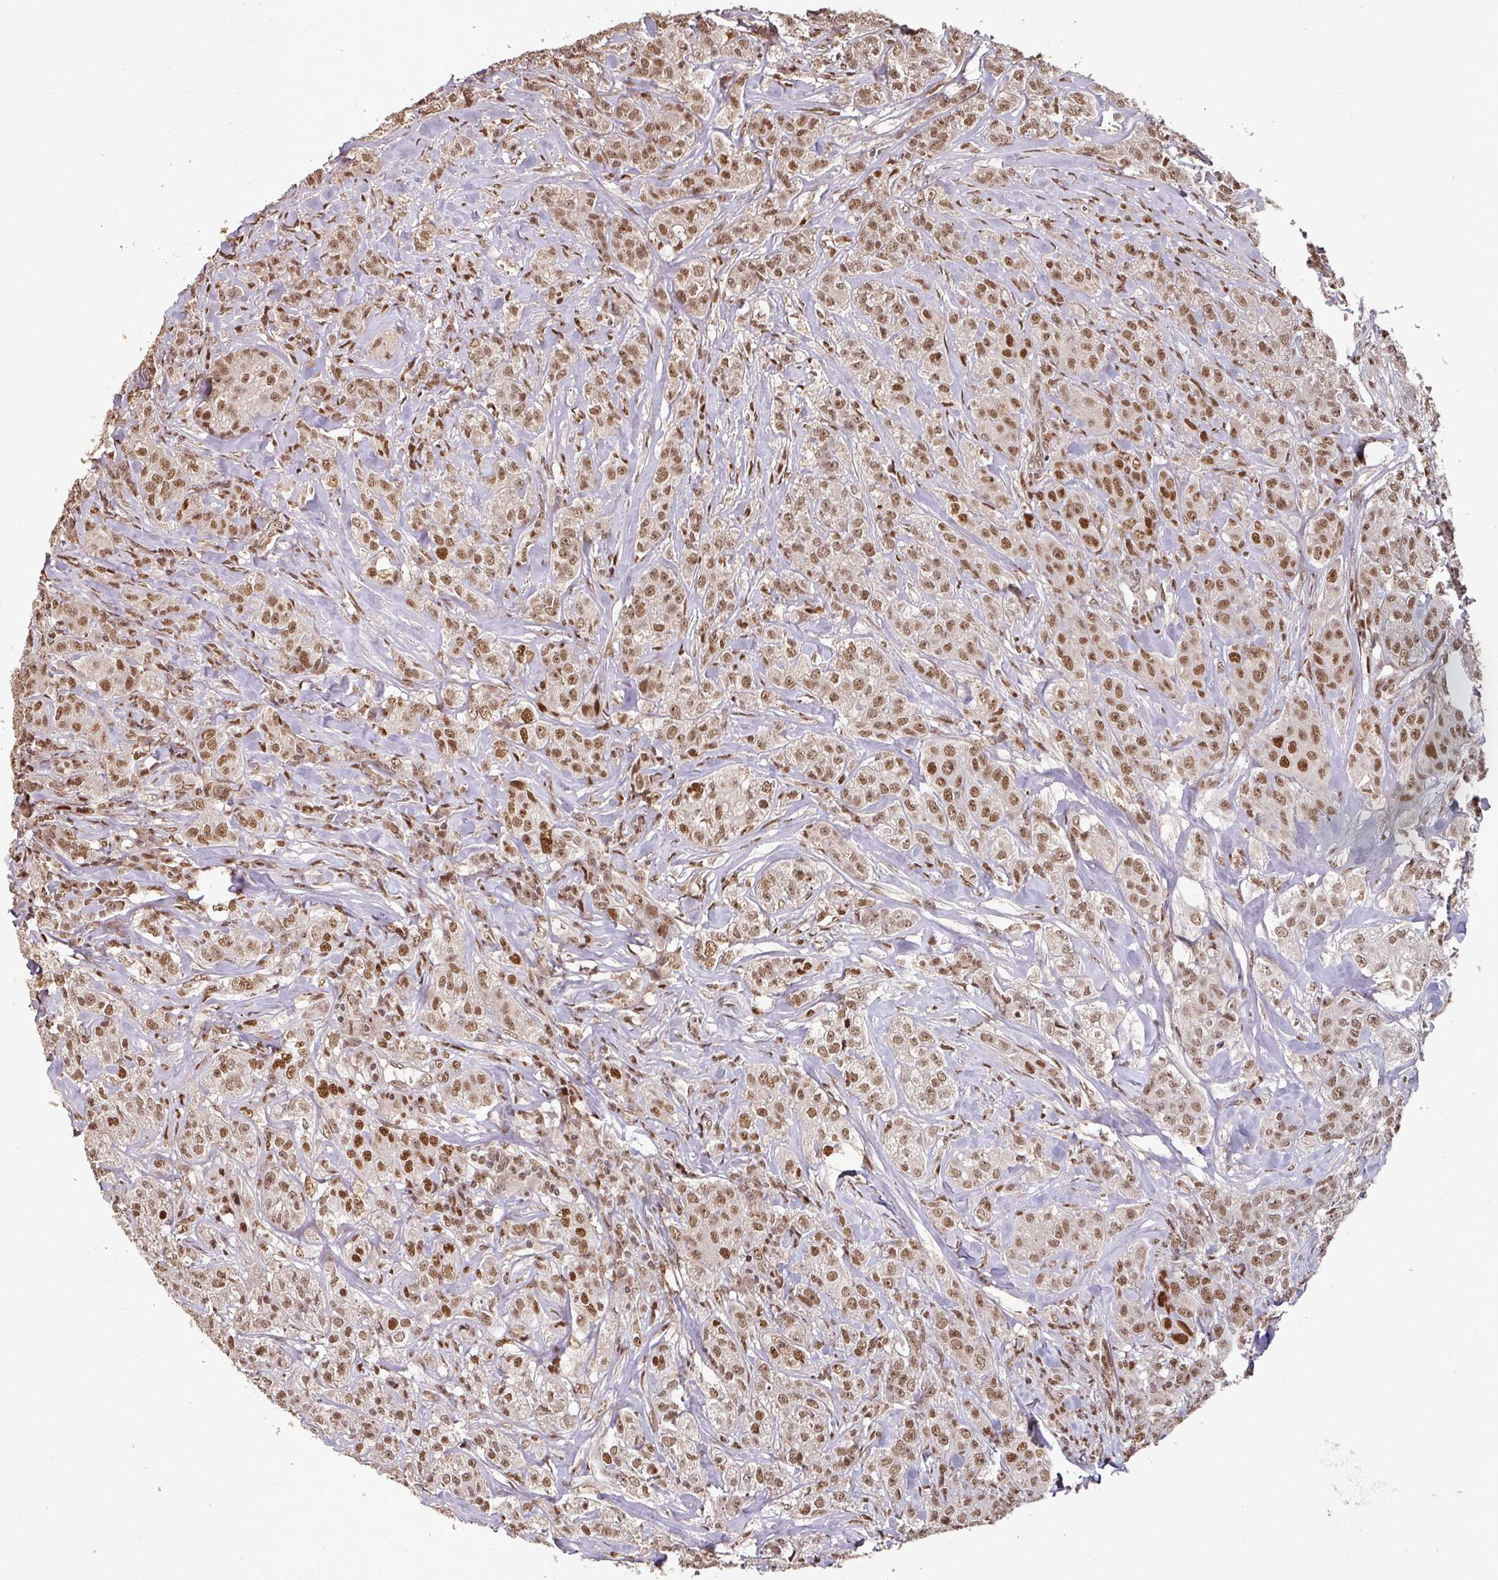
{"staining": {"intensity": "strong", "quantity": ">75%", "location": "nuclear"}, "tissue": "breast cancer", "cell_type": "Tumor cells", "image_type": "cancer", "snomed": [{"axis": "morphology", "description": "Duct carcinoma"}, {"axis": "topography", "description": "Breast"}], "caption": "IHC of breast cancer (invasive ductal carcinoma) demonstrates high levels of strong nuclear expression in approximately >75% of tumor cells. The protein of interest is shown in brown color, while the nuclei are stained blue.", "gene": "POLD1", "patient": {"sex": "female", "age": 43}}